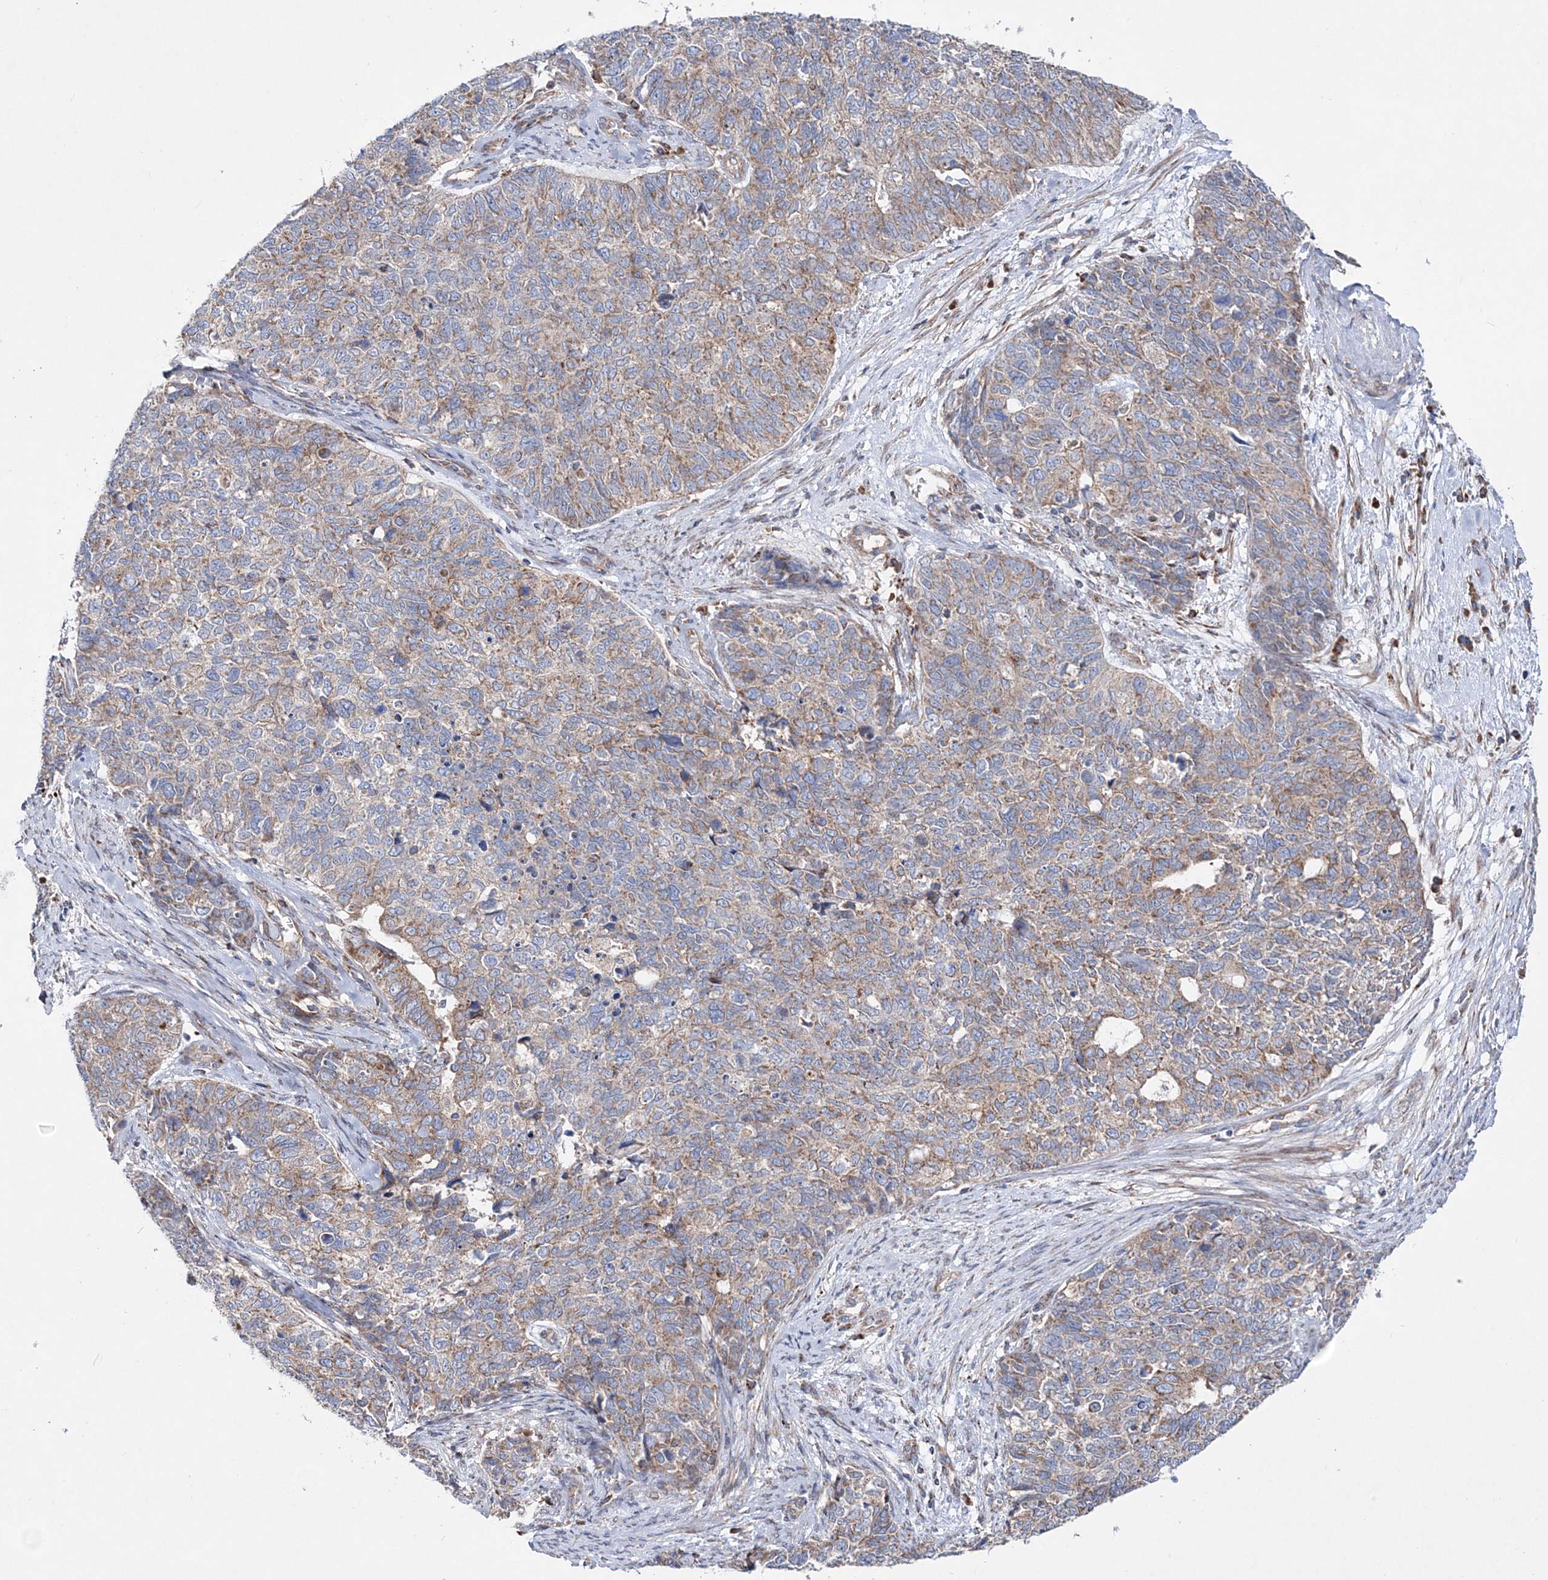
{"staining": {"intensity": "moderate", "quantity": ">75%", "location": "cytoplasmic/membranous"}, "tissue": "cervical cancer", "cell_type": "Tumor cells", "image_type": "cancer", "snomed": [{"axis": "morphology", "description": "Squamous cell carcinoma, NOS"}, {"axis": "topography", "description": "Cervix"}], "caption": "This is an image of immunohistochemistry staining of squamous cell carcinoma (cervical), which shows moderate positivity in the cytoplasmic/membranous of tumor cells.", "gene": "NGLY1", "patient": {"sex": "female", "age": 63}}